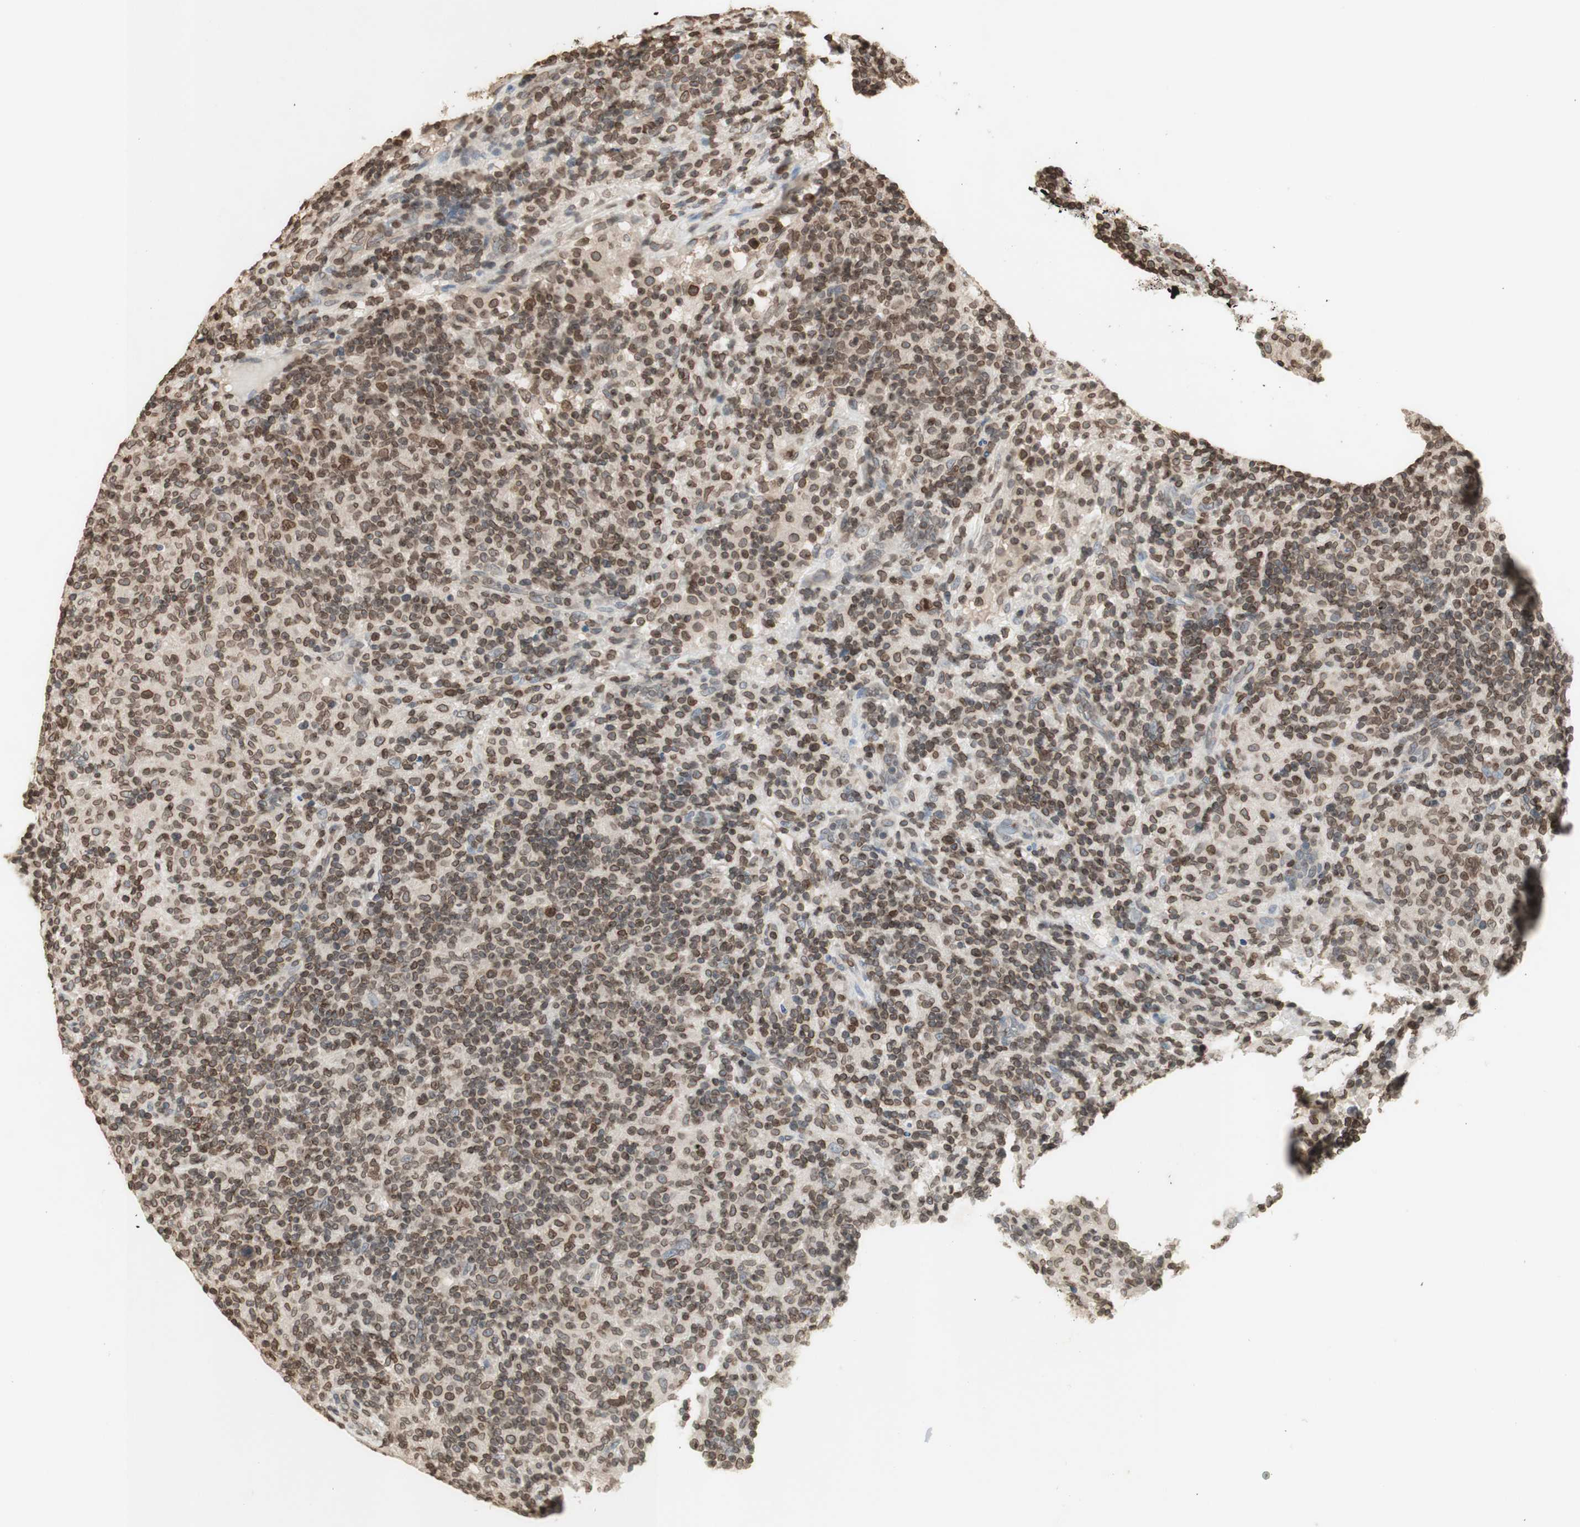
{"staining": {"intensity": "negative", "quantity": "none", "location": "none"}, "tissue": "lymphoma", "cell_type": "Tumor cells", "image_type": "cancer", "snomed": [{"axis": "morphology", "description": "Hodgkin's disease, NOS"}, {"axis": "topography", "description": "Lymph node"}], "caption": "Lymphoma was stained to show a protein in brown. There is no significant staining in tumor cells.", "gene": "TMPO", "patient": {"sex": "male", "age": 70}}